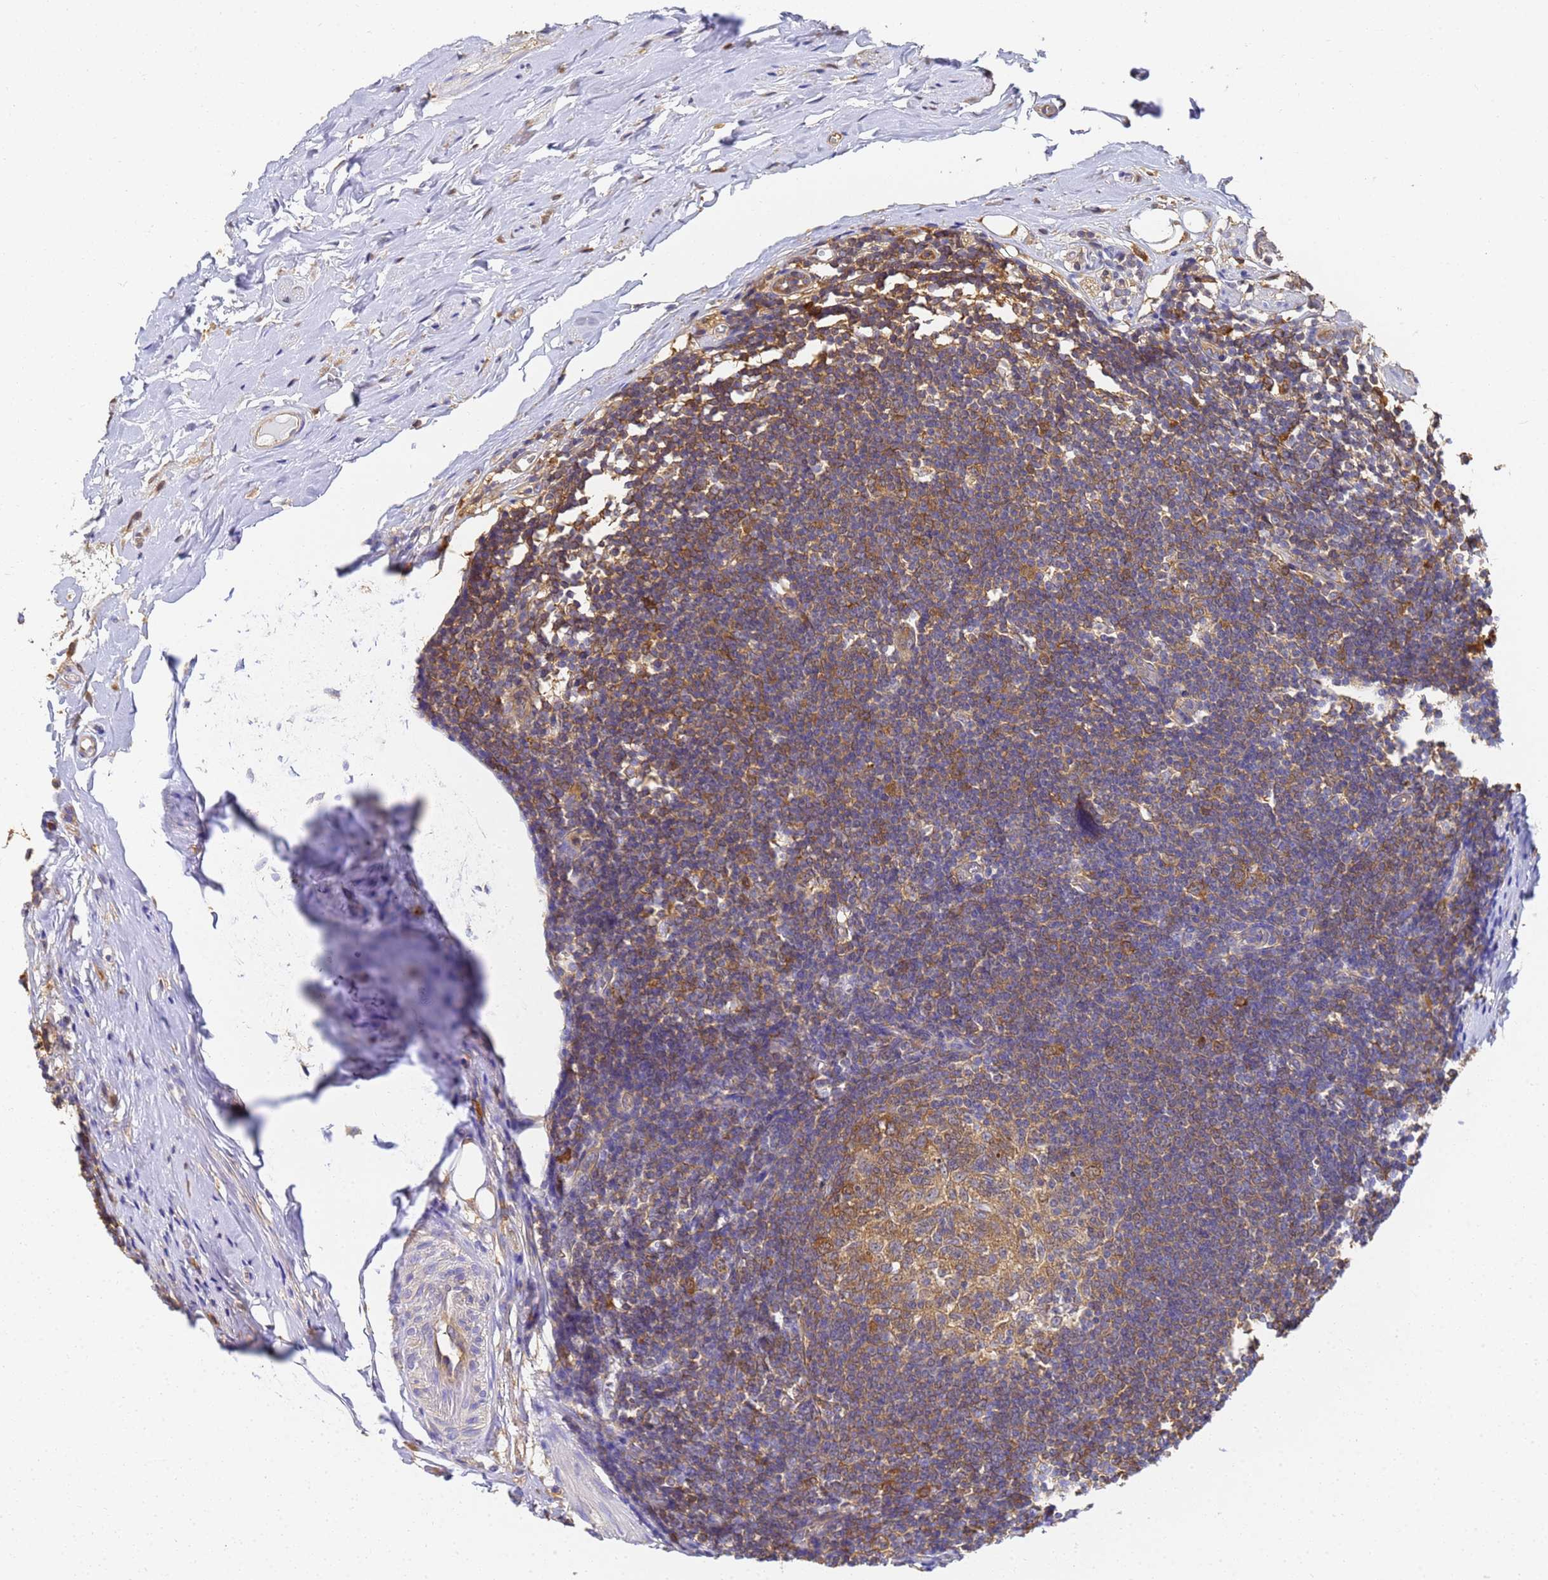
{"staining": {"intensity": "moderate", "quantity": ">75%", "location": "cytoplasmic/membranous"}, "tissue": "appendix", "cell_type": "Glandular cells", "image_type": "normal", "snomed": [{"axis": "morphology", "description": "Normal tissue, NOS"}, {"axis": "topography", "description": "Appendix"}], "caption": "Protein staining by IHC displays moderate cytoplasmic/membranous staining in about >75% of glandular cells in unremarkable appendix.", "gene": "NME1", "patient": {"sex": "female", "age": 62}}